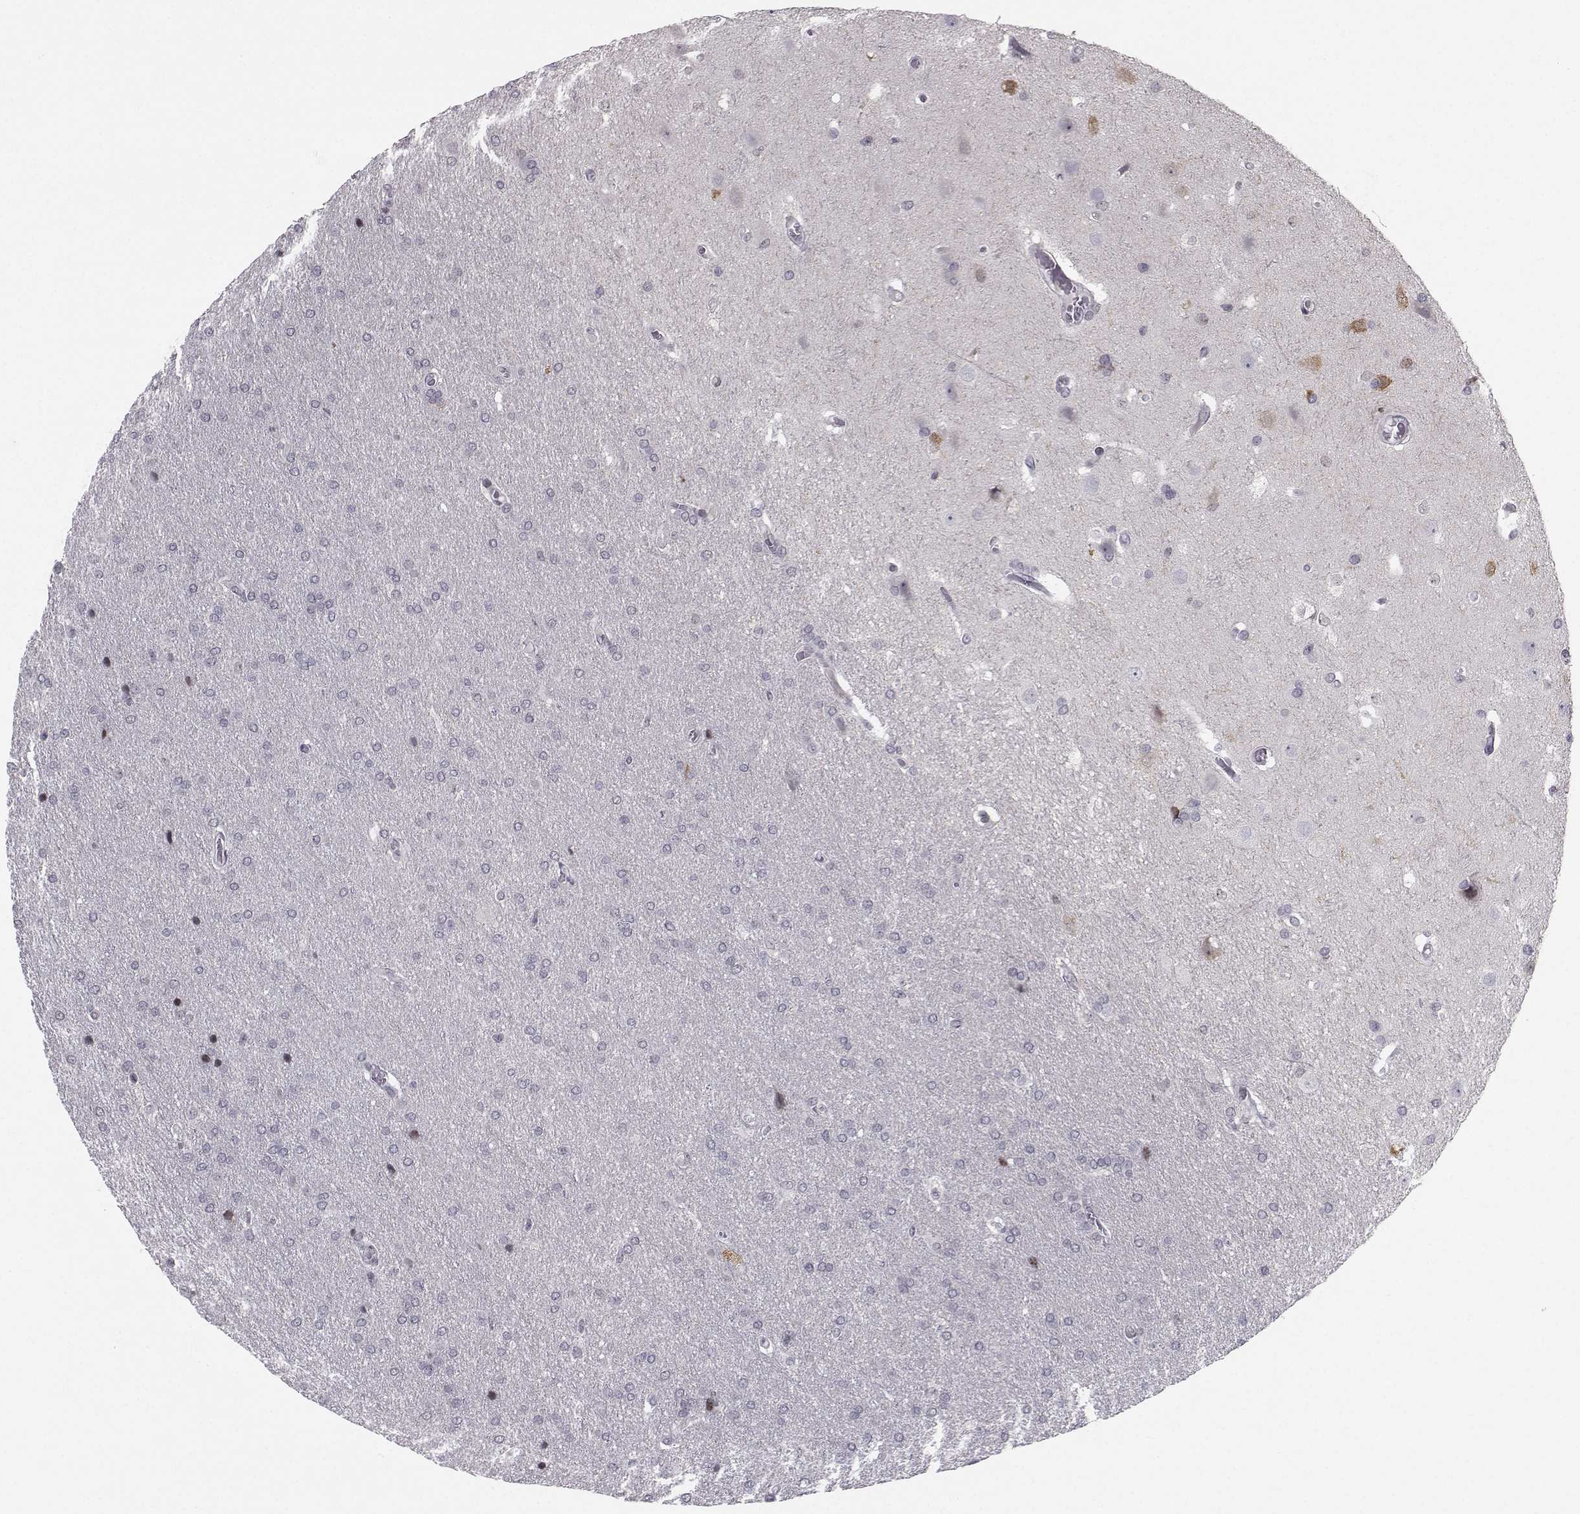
{"staining": {"intensity": "negative", "quantity": "none", "location": "none"}, "tissue": "glioma", "cell_type": "Tumor cells", "image_type": "cancer", "snomed": [{"axis": "morphology", "description": "Glioma, malignant, Low grade"}, {"axis": "topography", "description": "Brain"}], "caption": "Tumor cells show no significant staining in low-grade glioma (malignant). (DAB immunohistochemistry visualized using brightfield microscopy, high magnification).", "gene": "PCP4L1", "patient": {"sex": "female", "age": 32}}